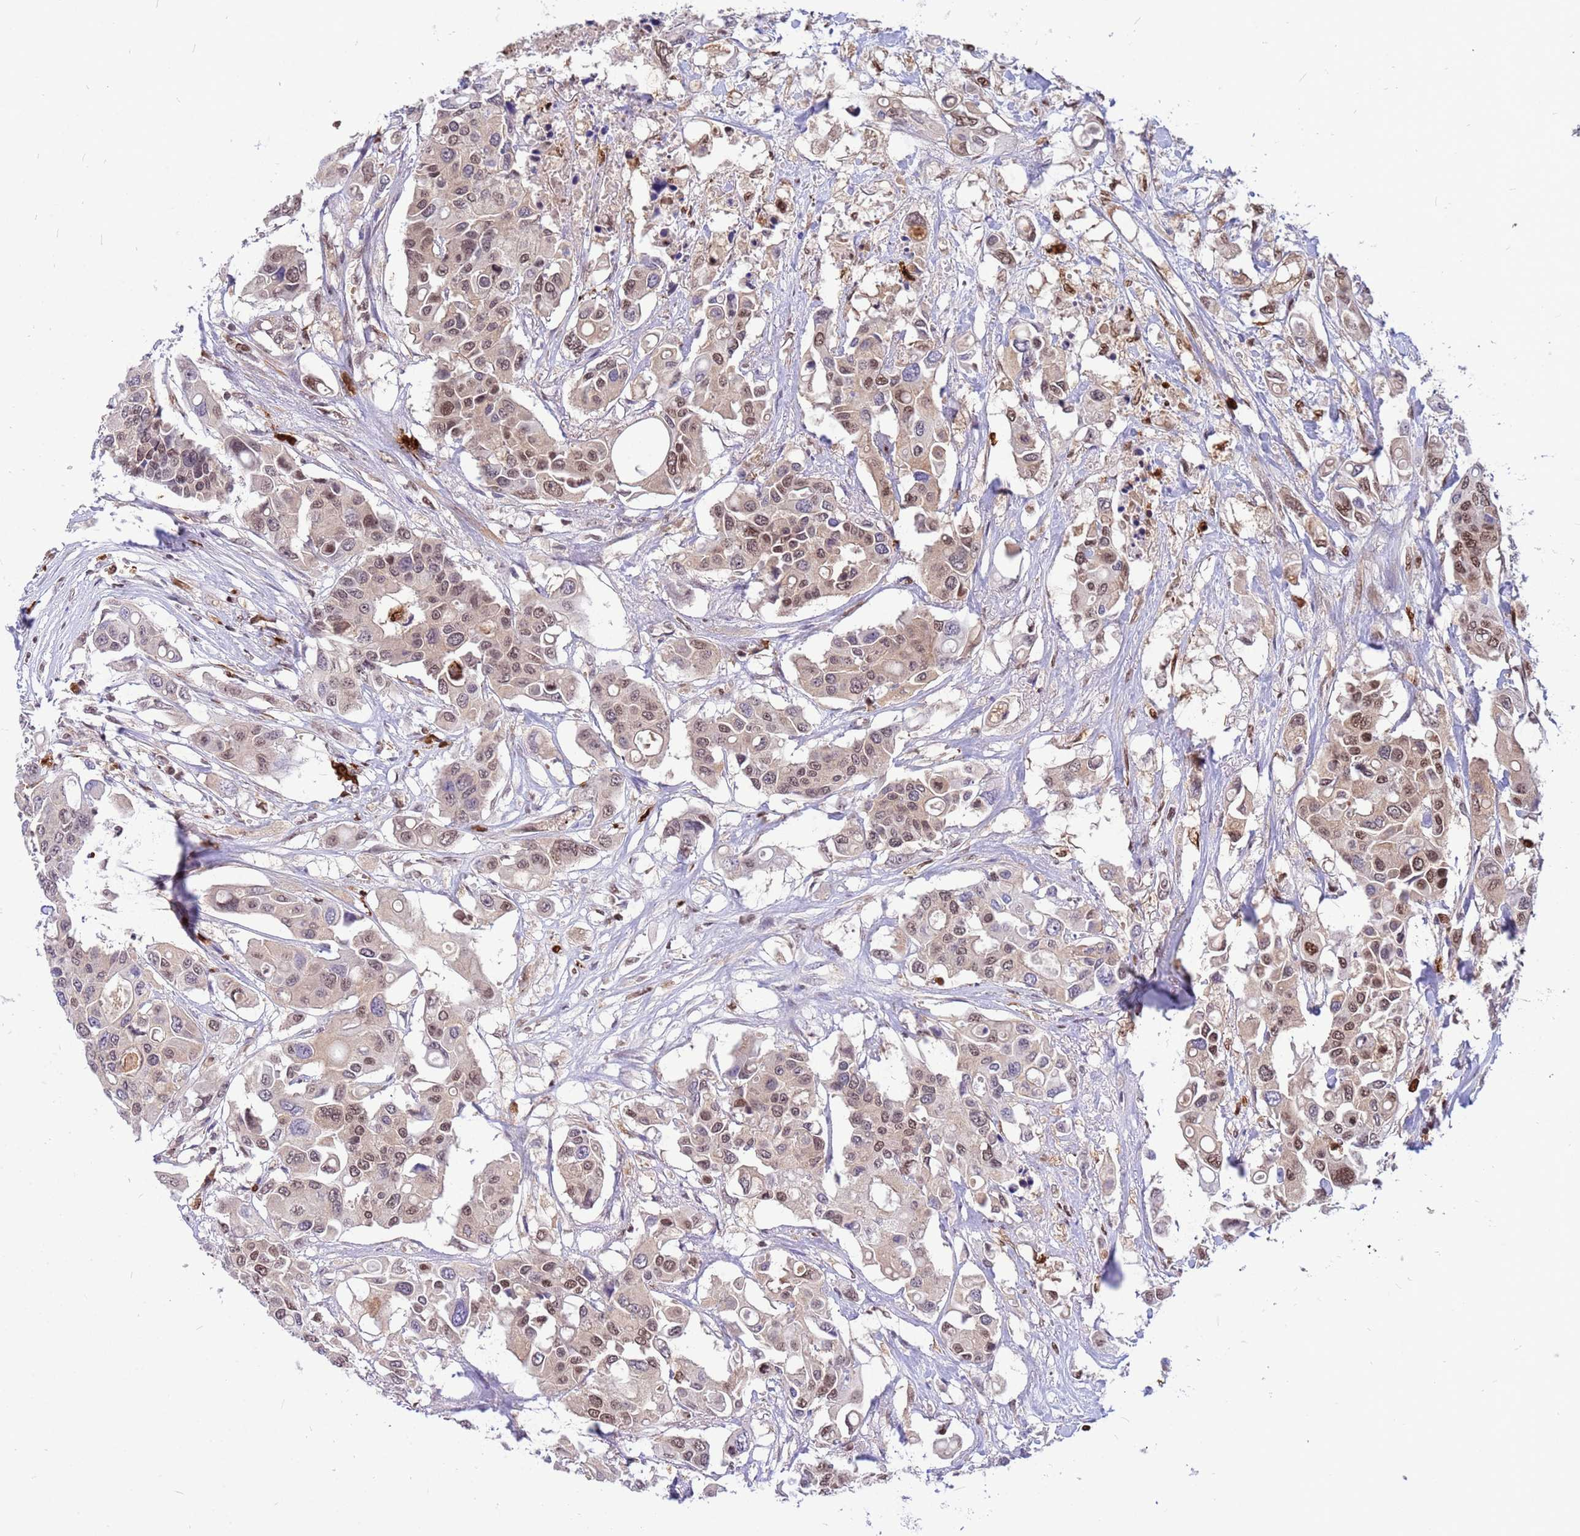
{"staining": {"intensity": "moderate", "quantity": "25%-75%", "location": "nuclear"}, "tissue": "colorectal cancer", "cell_type": "Tumor cells", "image_type": "cancer", "snomed": [{"axis": "morphology", "description": "Adenocarcinoma, NOS"}, {"axis": "topography", "description": "Colon"}], "caption": "Brown immunohistochemical staining in colorectal adenocarcinoma shows moderate nuclear expression in approximately 25%-75% of tumor cells.", "gene": "ORM1", "patient": {"sex": "male", "age": 77}}